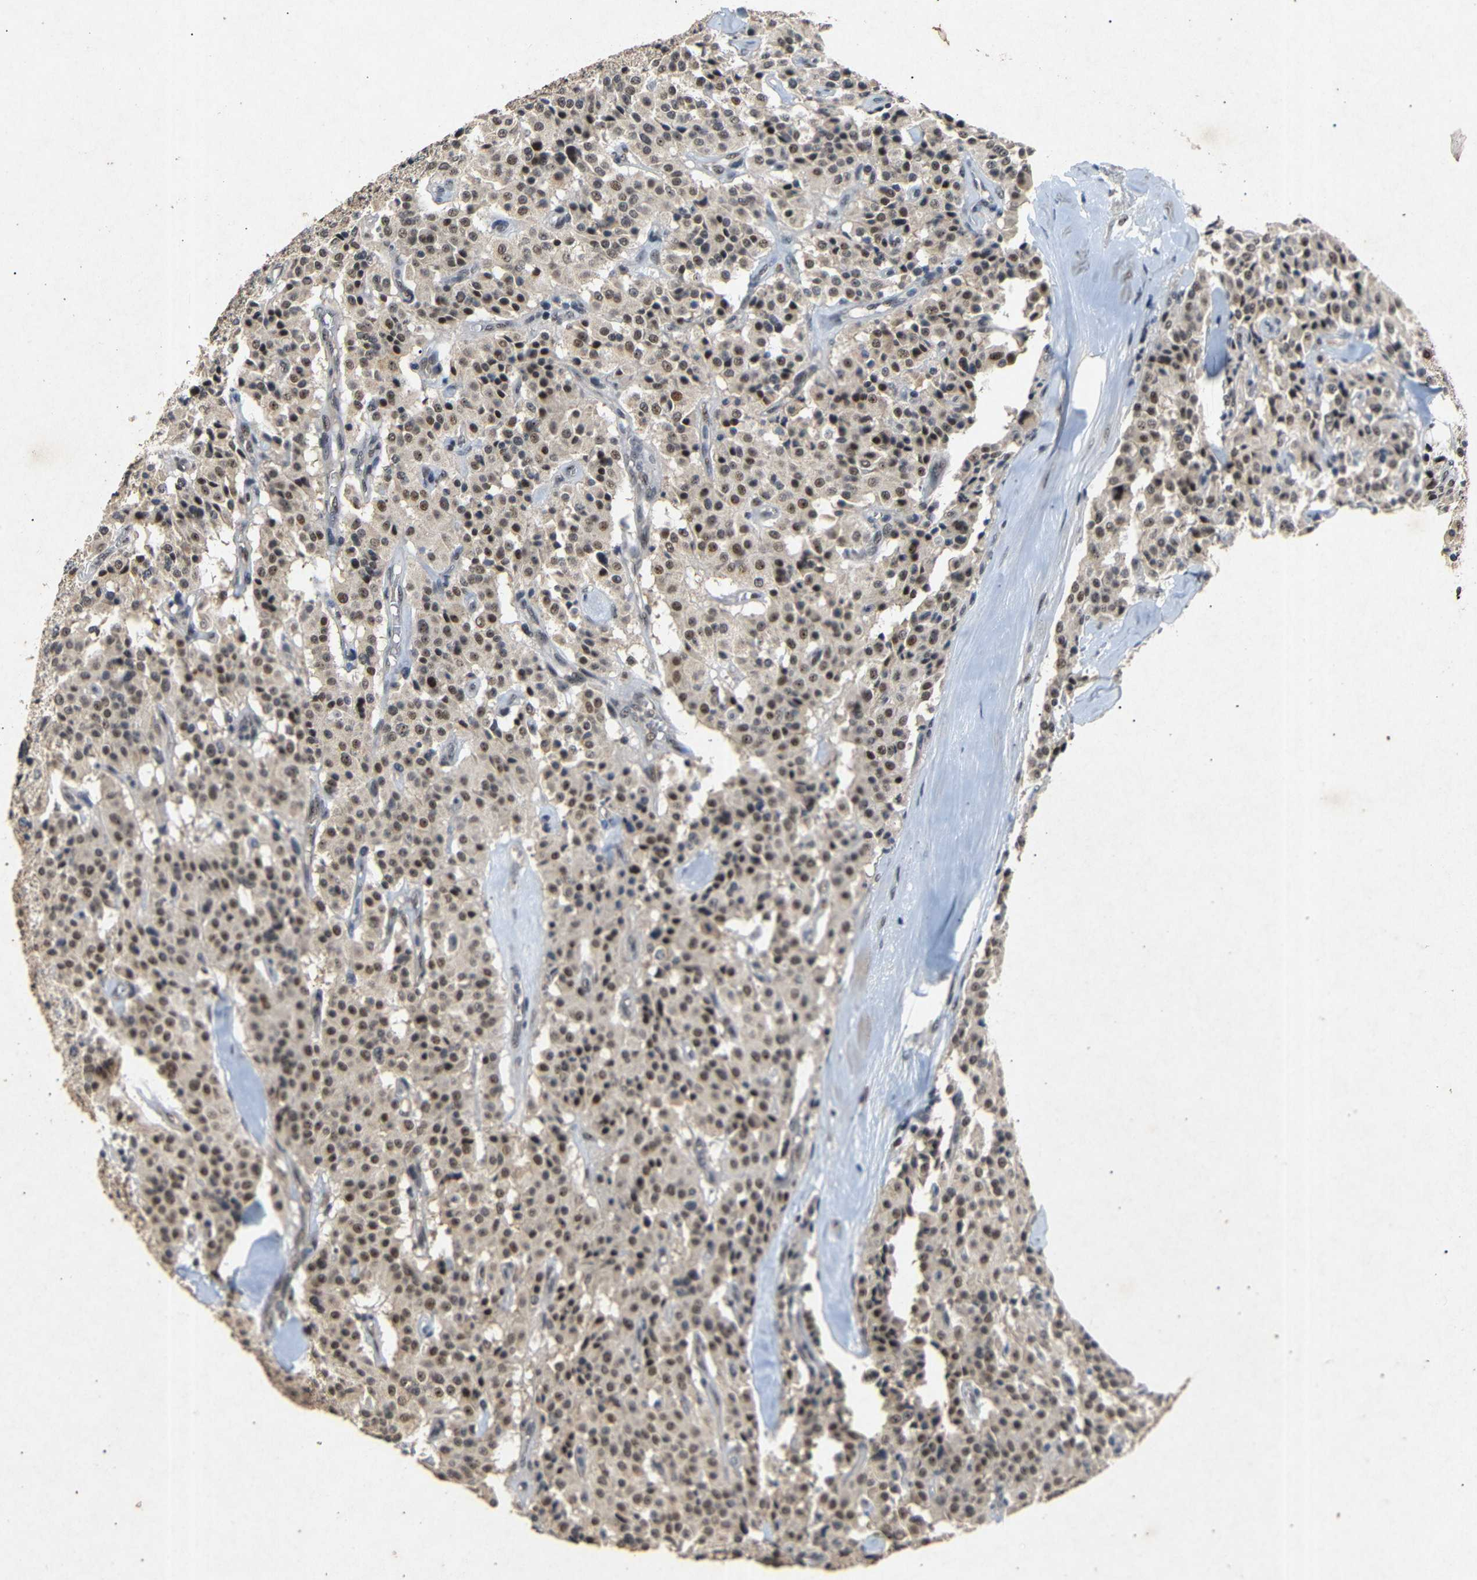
{"staining": {"intensity": "strong", "quantity": ">75%", "location": "nuclear"}, "tissue": "carcinoid", "cell_type": "Tumor cells", "image_type": "cancer", "snomed": [{"axis": "morphology", "description": "Carcinoid, malignant, NOS"}, {"axis": "topography", "description": "Lung"}], "caption": "Protein analysis of carcinoid (malignant) tissue exhibits strong nuclear positivity in about >75% of tumor cells. The staining was performed using DAB (3,3'-diaminobenzidine), with brown indicating positive protein expression. Nuclei are stained blue with hematoxylin.", "gene": "PARN", "patient": {"sex": "male", "age": 30}}